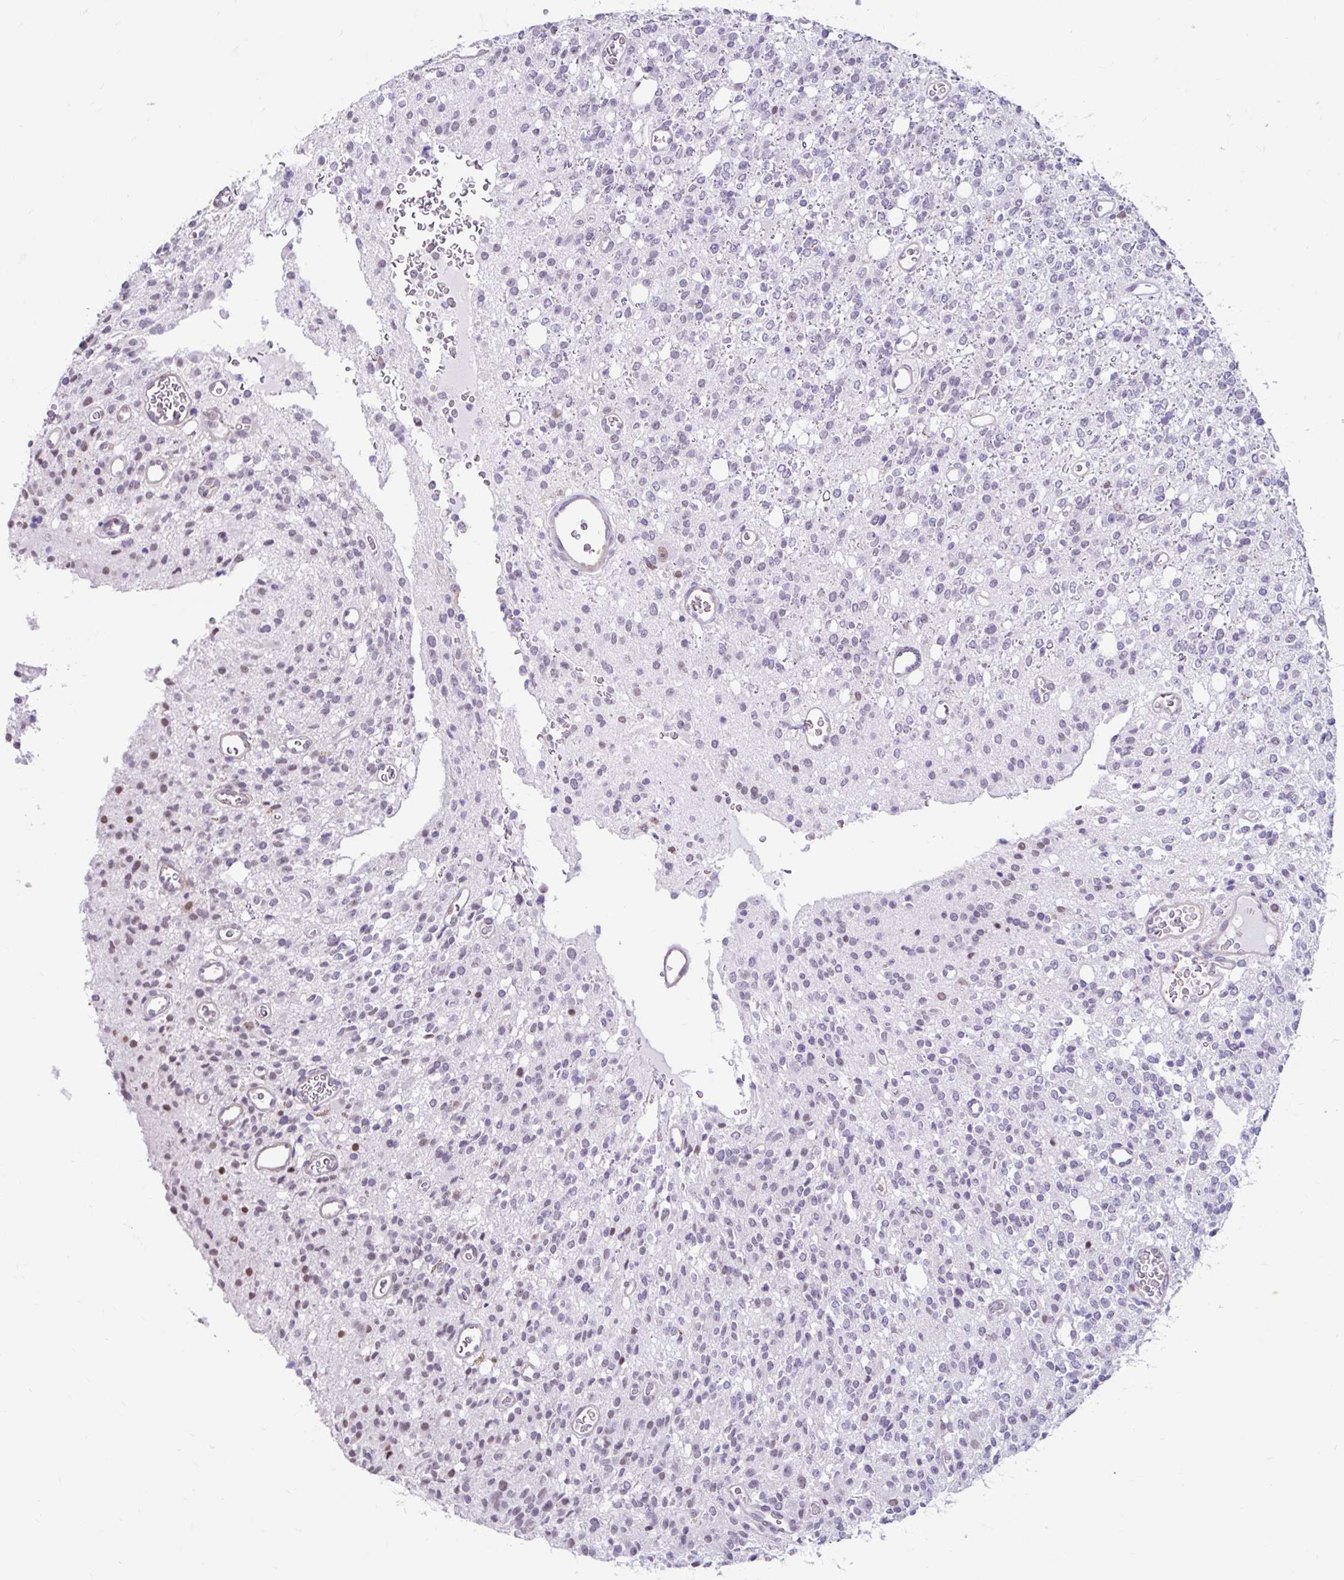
{"staining": {"intensity": "negative", "quantity": "none", "location": "none"}, "tissue": "glioma", "cell_type": "Tumor cells", "image_type": "cancer", "snomed": [{"axis": "morphology", "description": "Glioma, malignant, High grade"}, {"axis": "topography", "description": "Brain"}], "caption": "This is a histopathology image of immunohistochemistry staining of glioma, which shows no staining in tumor cells.", "gene": "DCAF17", "patient": {"sex": "male", "age": 34}}